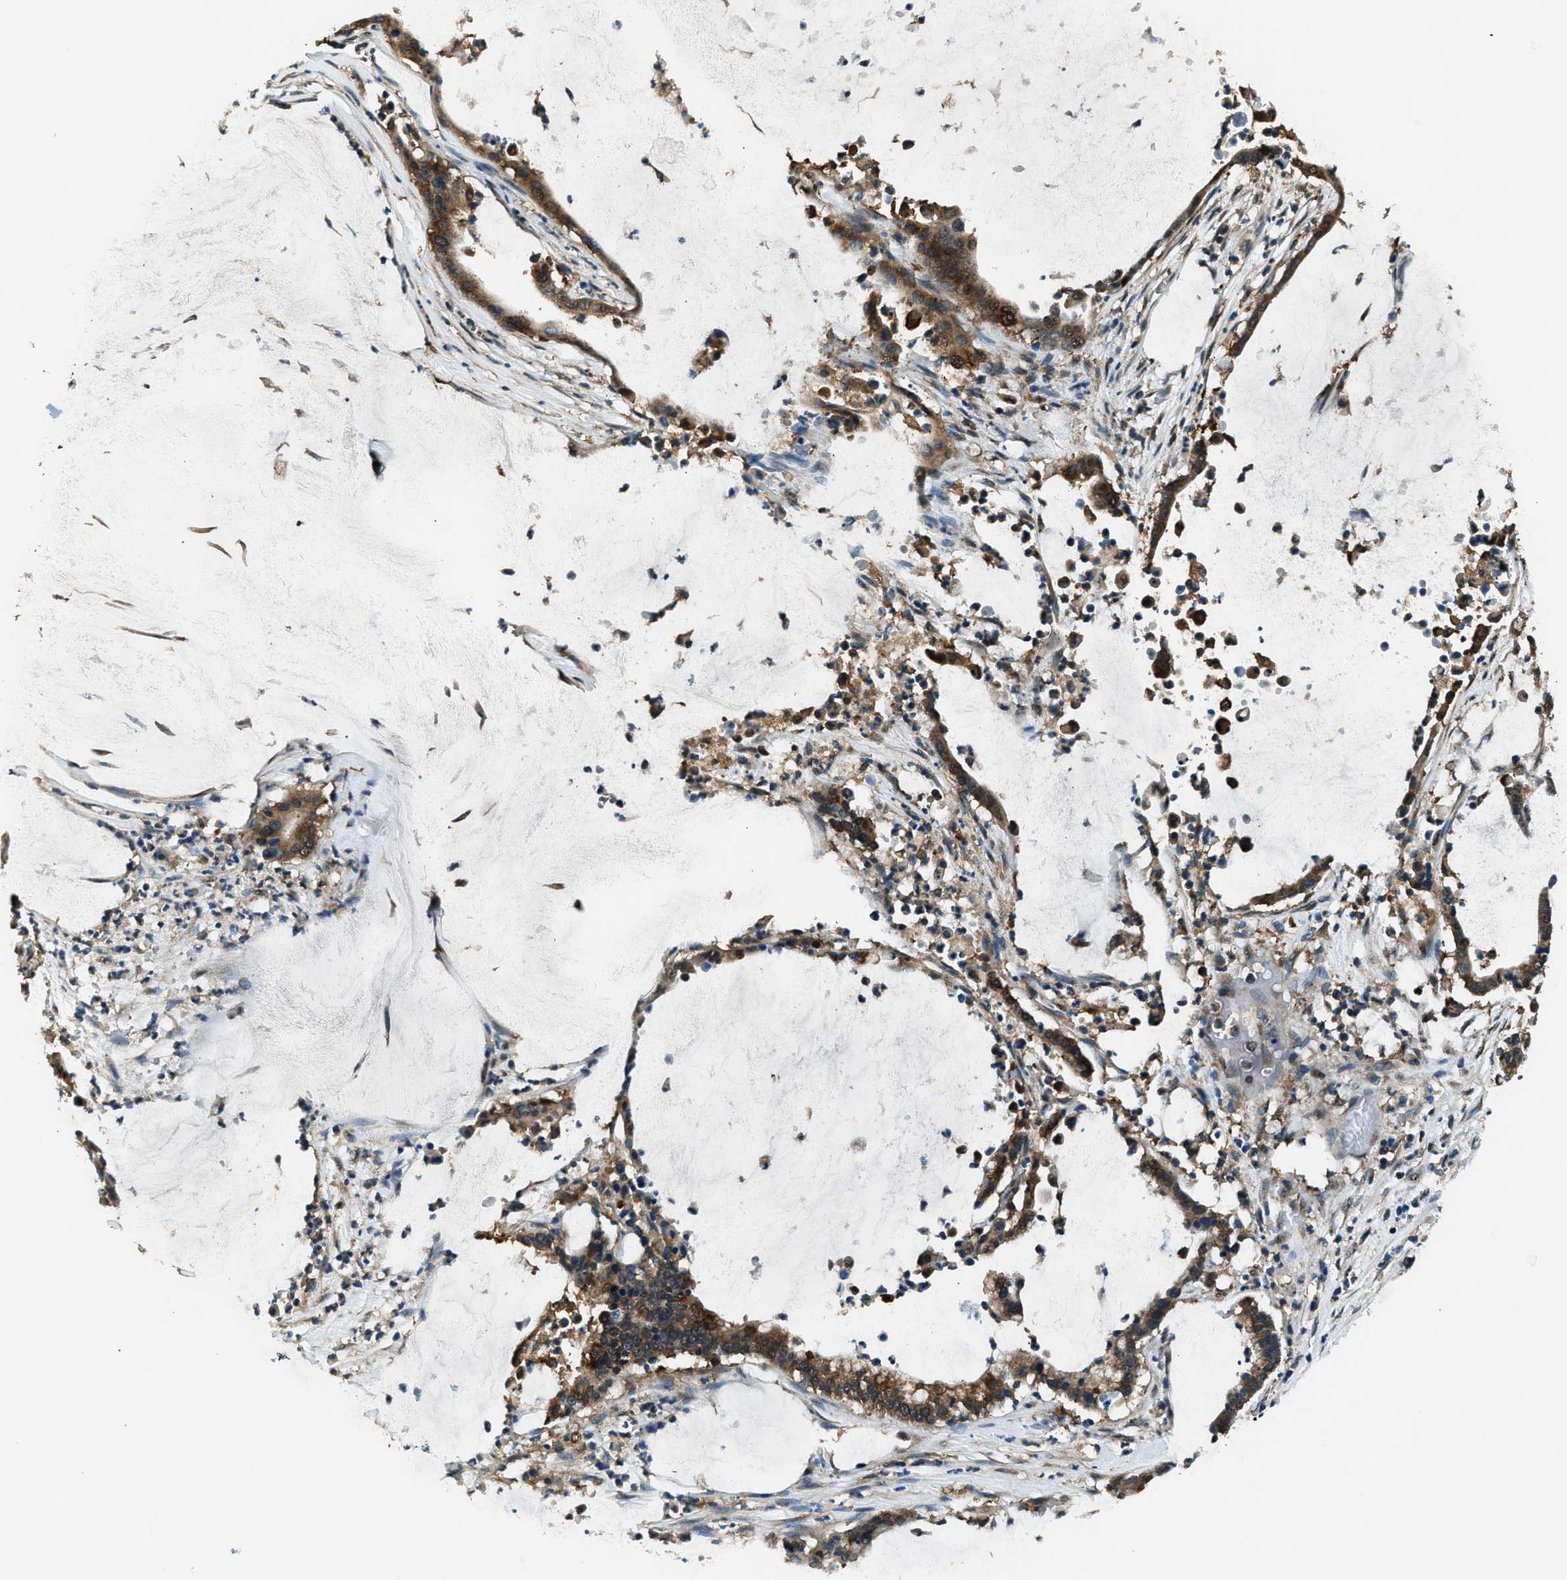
{"staining": {"intensity": "moderate", "quantity": ">75%", "location": "cytoplasmic/membranous"}, "tissue": "pancreatic cancer", "cell_type": "Tumor cells", "image_type": "cancer", "snomed": [{"axis": "morphology", "description": "Adenocarcinoma, NOS"}, {"axis": "topography", "description": "Pancreas"}], "caption": "High-power microscopy captured an immunohistochemistry photomicrograph of pancreatic adenocarcinoma, revealing moderate cytoplasmic/membranous positivity in about >75% of tumor cells. The protein is shown in brown color, while the nuclei are stained blue.", "gene": "ARFGAP2", "patient": {"sex": "male", "age": 41}}